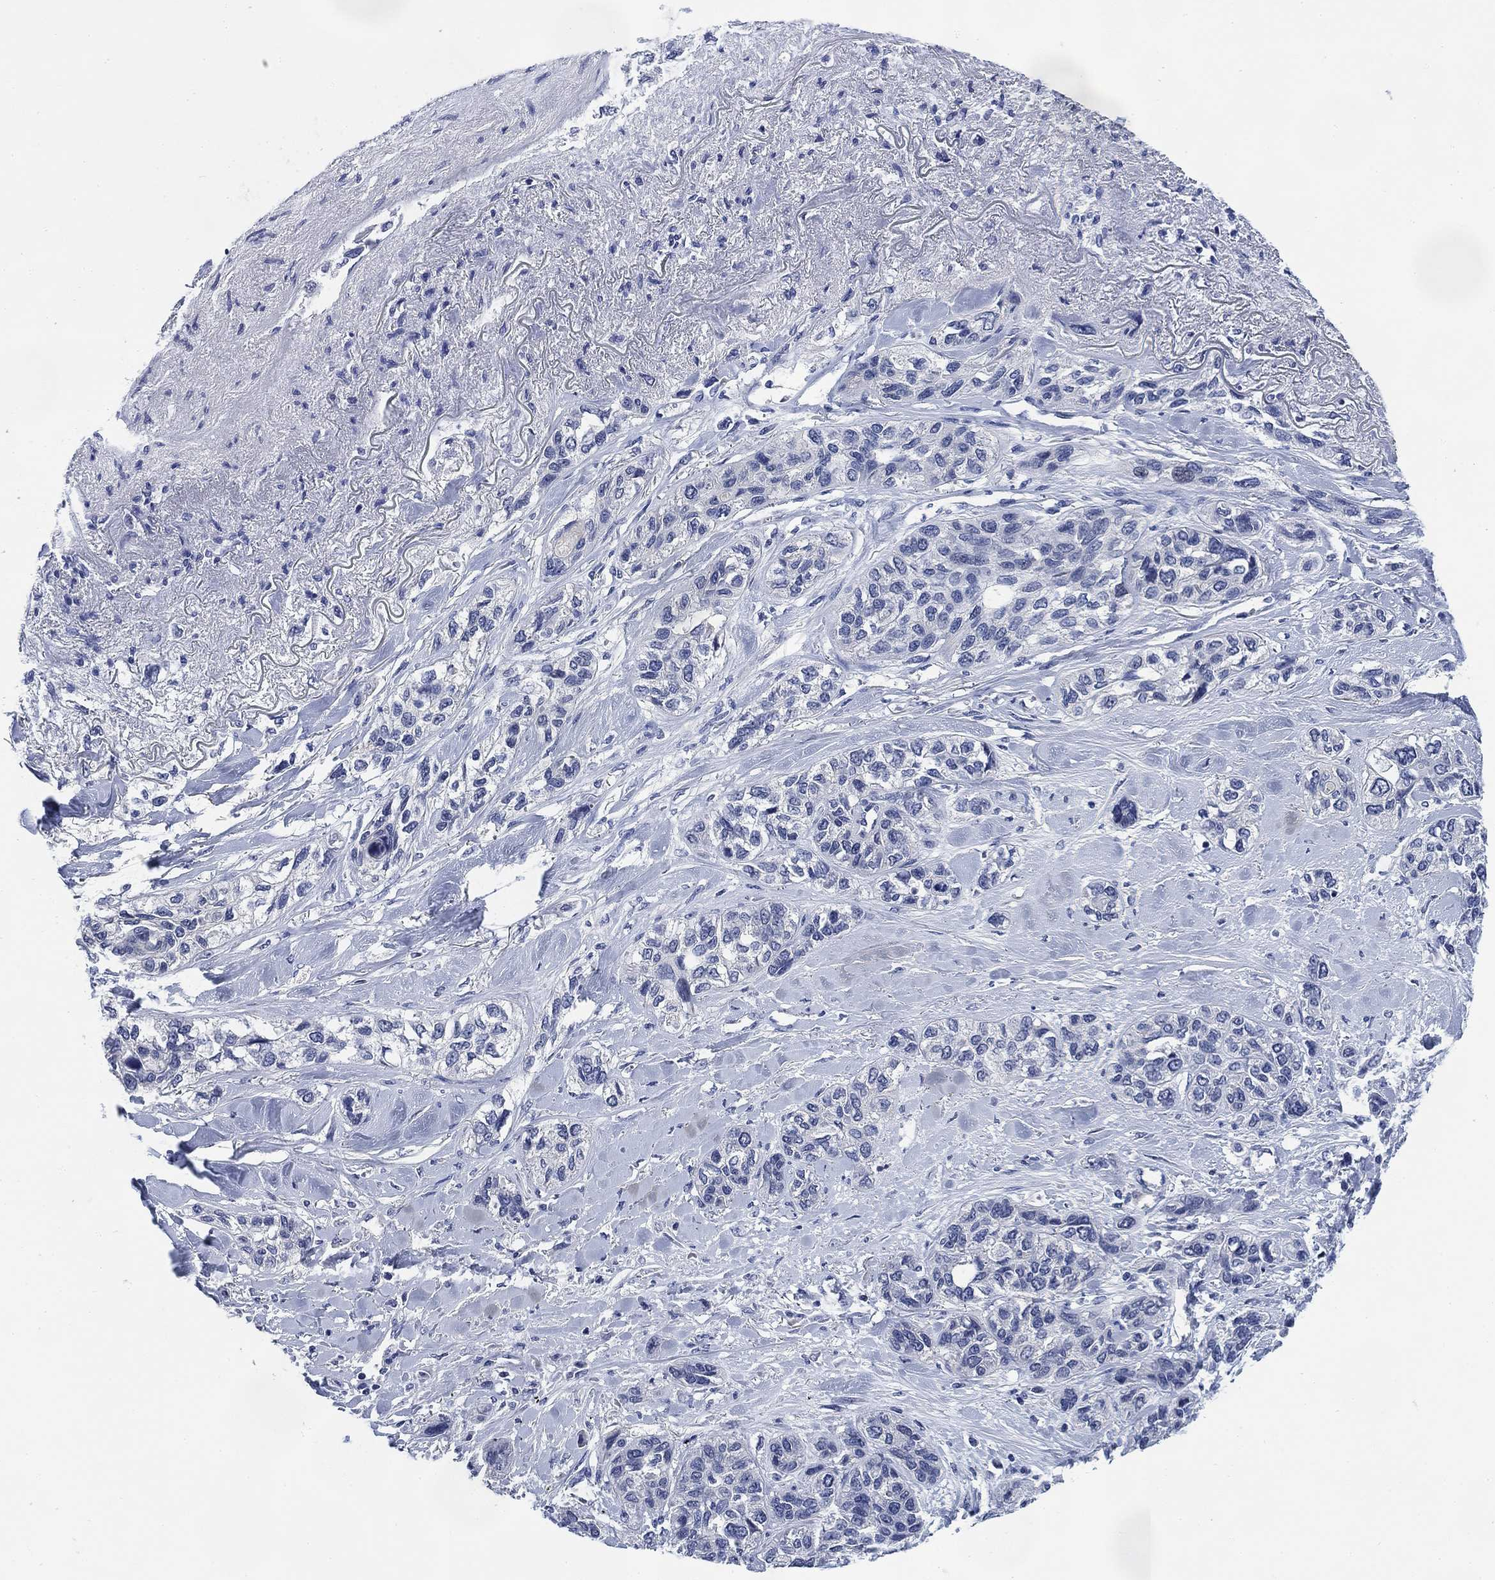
{"staining": {"intensity": "negative", "quantity": "none", "location": "none"}, "tissue": "lung cancer", "cell_type": "Tumor cells", "image_type": "cancer", "snomed": [{"axis": "morphology", "description": "Squamous cell carcinoma, NOS"}, {"axis": "topography", "description": "Lung"}], "caption": "Human squamous cell carcinoma (lung) stained for a protein using immunohistochemistry reveals no expression in tumor cells.", "gene": "DAZL", "patient": {"sex": "female", "age": 70}}